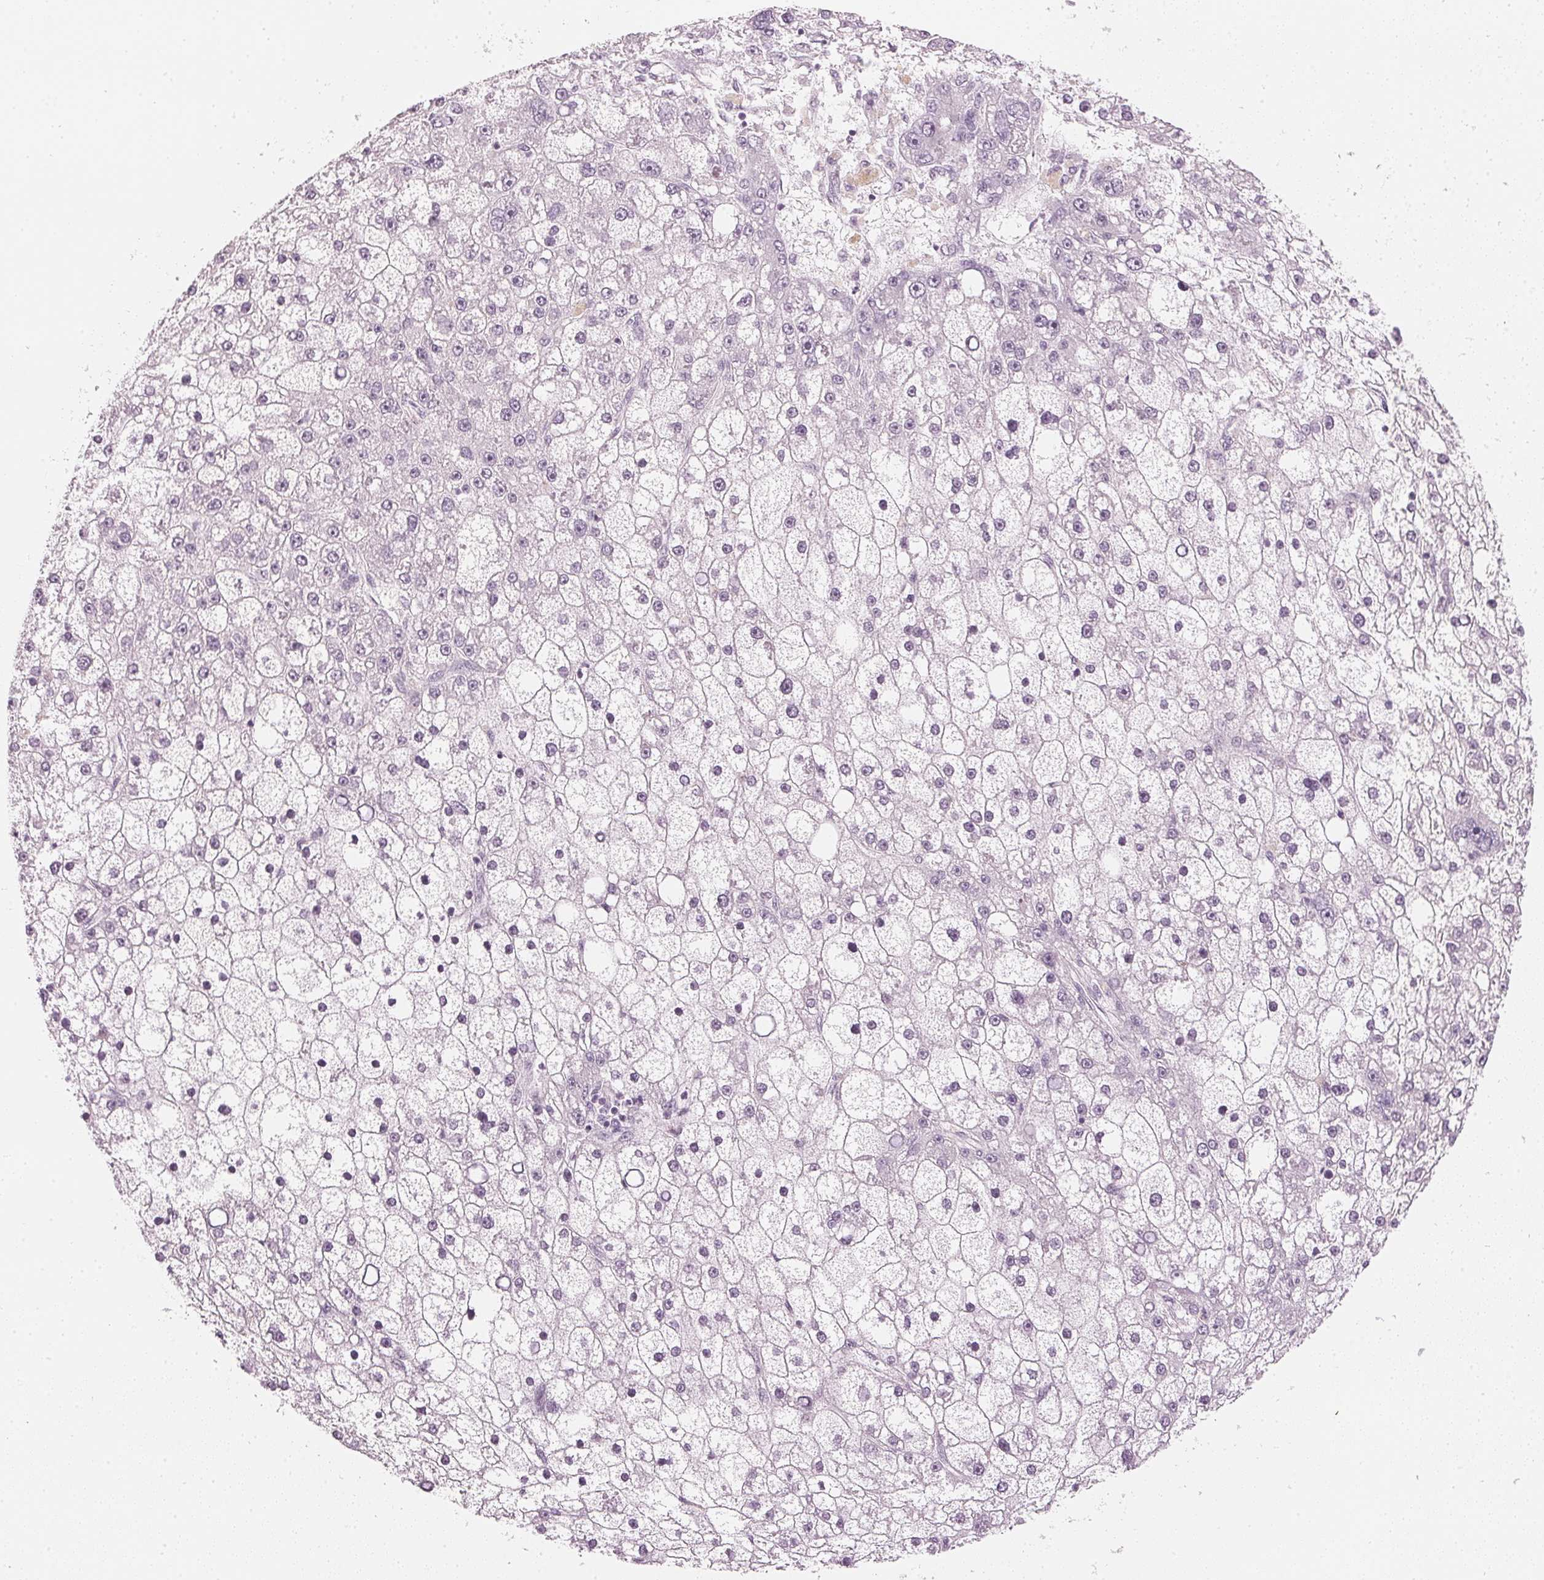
{"staining": {"intensity": "negative", "quantity": "none", "location": "none"}, "tissue": "liver cancer", "cell_type": "Tumor cells", "image_type": "cancer", "snomed": [{"axis": "morphology", "description": "Carcinoma, Hepatocellular, NOS"}, {"axis": "topography", "description": "Liver"}], "caption": "Human liver hepatocellular carcinoma stained for a protein using immunohistochemistry displays no staining in tumor cells.", "gene": "APLP1", "patient": {"sex": "male", "age": 67}}